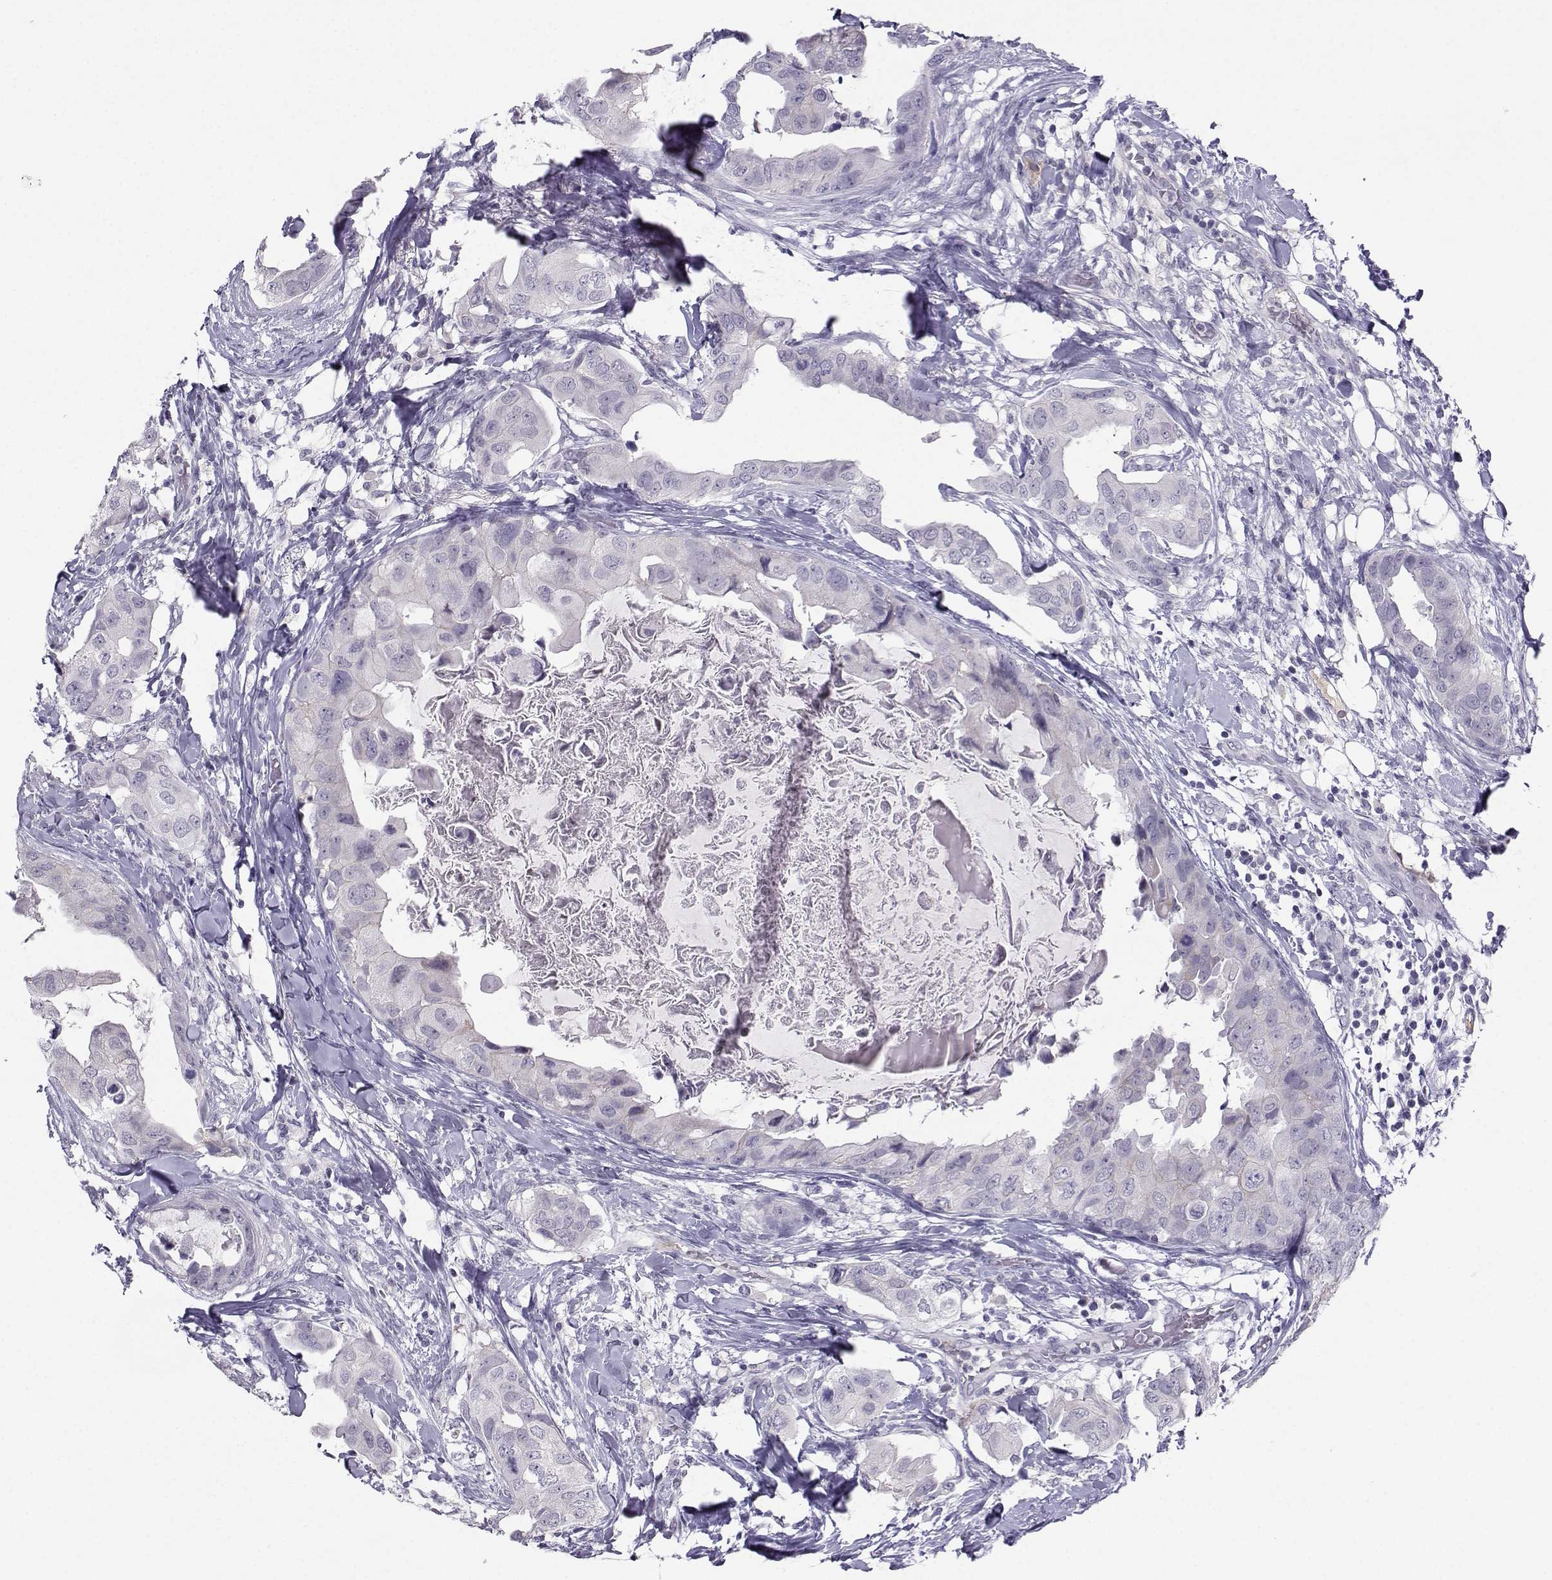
{"staining": {"intensity": "negative", "quantity": "none", "location": "none"}, "tissue": "breast cancer", "cell_type": "Tumor cells", "image_type": "cancer", "snomed": [{"axis": "morphology", "description": "Normal tissue, NOS"}, {"axis": "morphology", "description": "Duct carcinoma"}, {"axis": "topography", "description": "Breast"}], "caption": "Breast cancer was stained to show a protein in brown. There is no significant positivity in tumor cells.", "gene": "LHX1", "patient": {"sex": "female", "age": 40}}